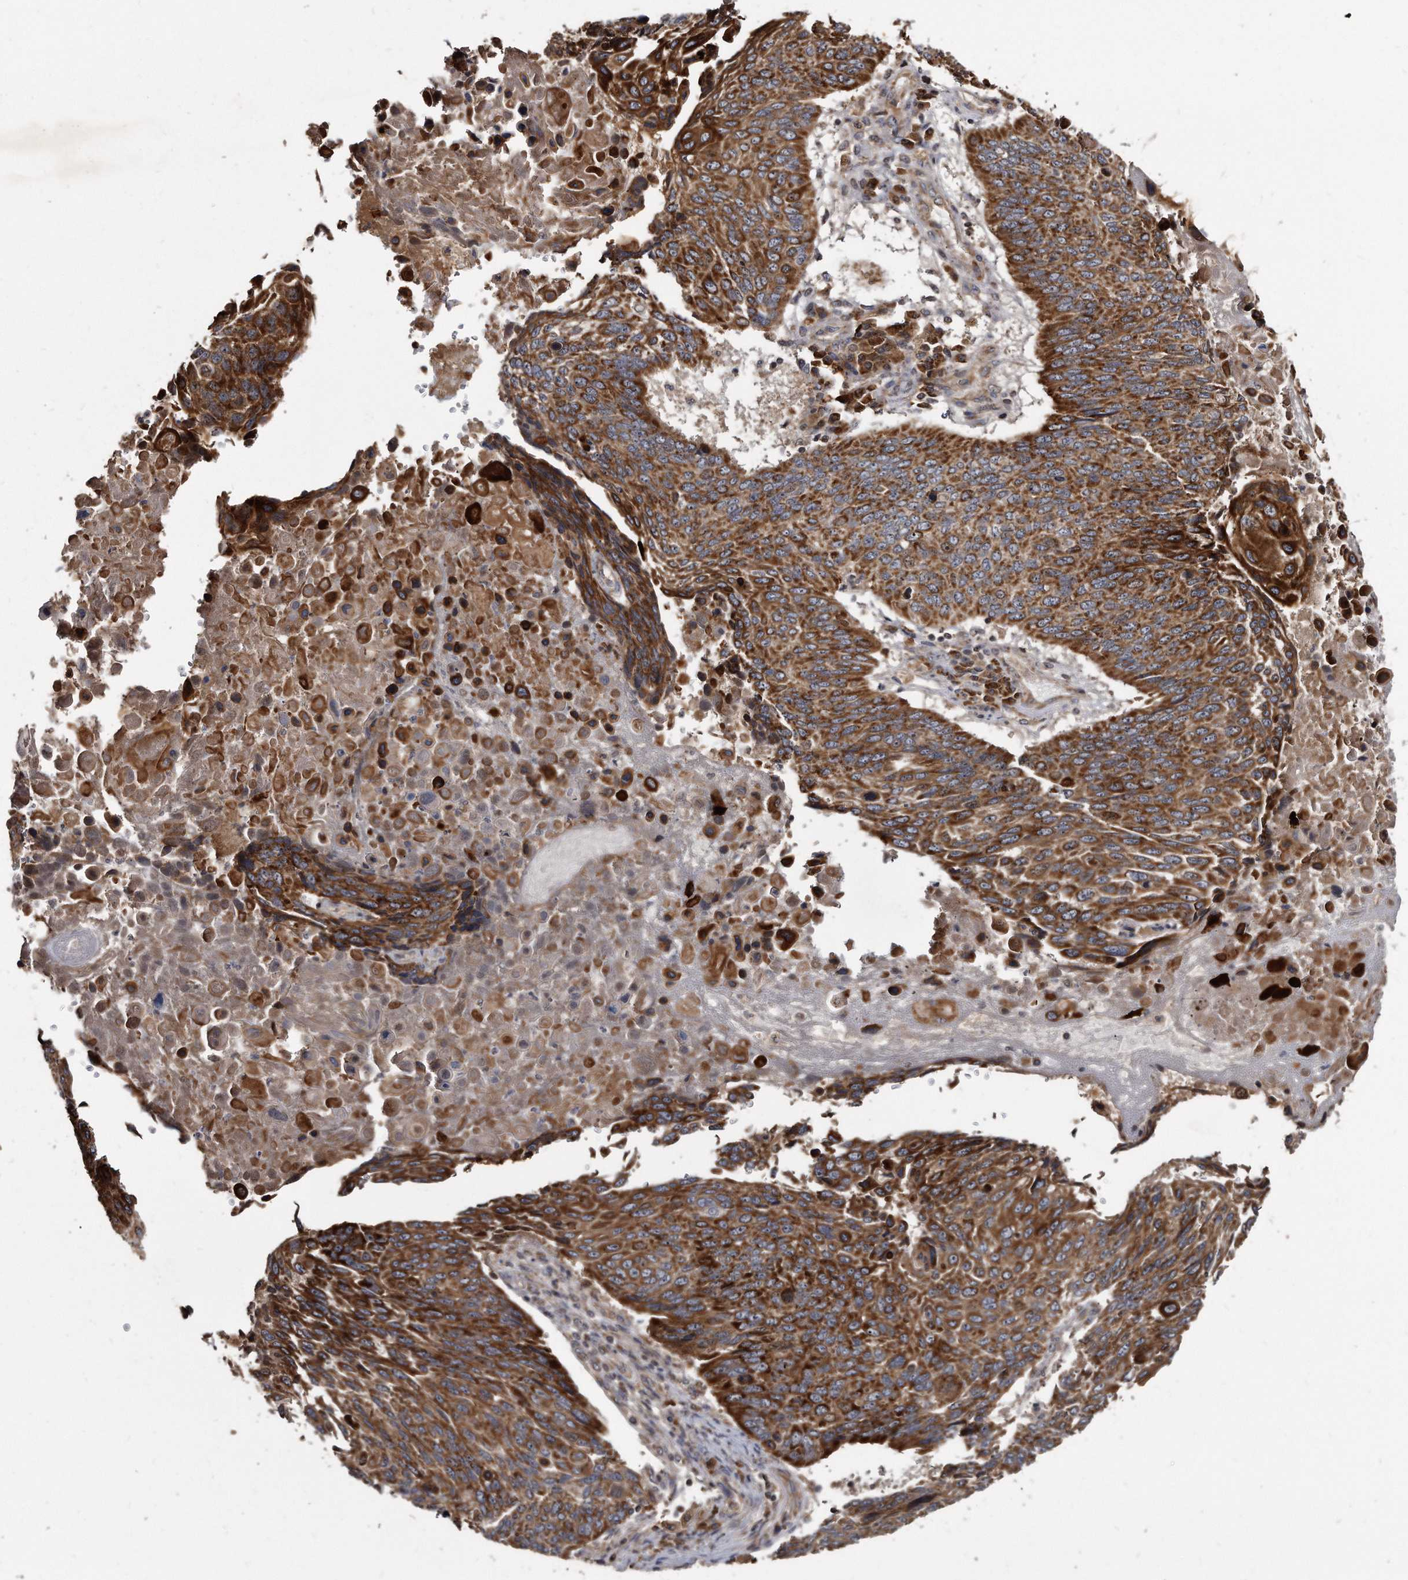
{"staining": {"intensity": "strong", "quantity": ">75%", "location": "cytoplasmic/membranous"}, "tissue": "lung cancer", "cell_type": "Tumor cells", "image_type": "cancer", "snomed": [{"axis": "morphology", "description": "Squamous cell carcinoma, NOS"}, {"axis": "topography", "description": "Lung"}], "caption": "Immunohistochemical staining of human lung cancer (squamous cell carcinoma) shows strong cytoplasmic/membranous protein staining in approximately >75% of tumor cells.", "gene": "FAM136A", "patient": {"sex": "male", "age": 66}}